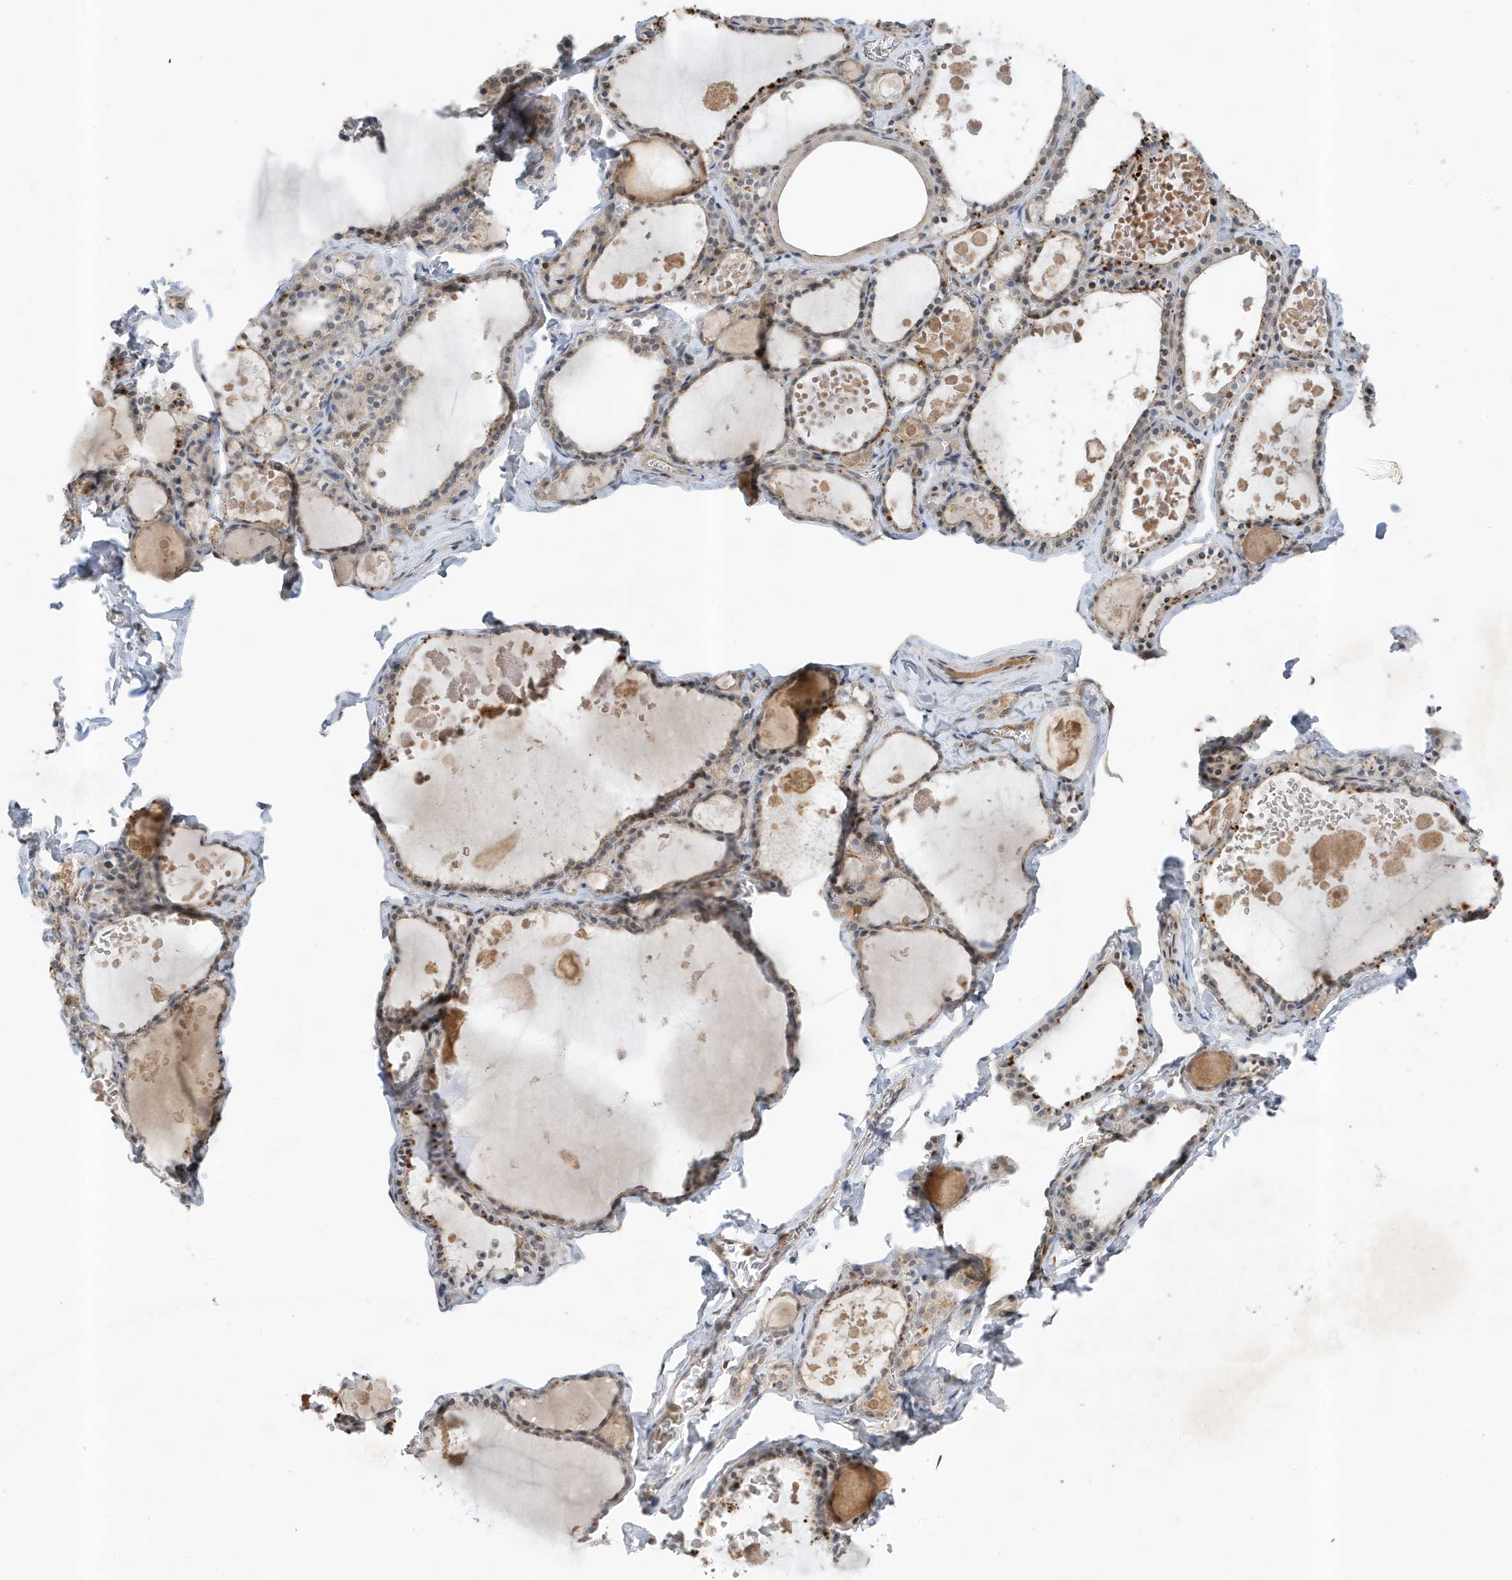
{"staining": {"intensity": "moderate", "quantity": "25%-75%", "location": "cytoplasmic/membranous"}, "tissue": "thyroid gland", "cell_type": "Glandular cells", "image_type": "normal", "snomed": [{"axis": "morphology", "description": "Normal tissue, NOS"}, {"axis": "topography", "description": "Thyroid gland"}], "caption": "Moderate cytoplasmic/membranous protein staining is identified in about 25%-75% of glandular cells in thyroid gland. (DAB IHC with brightfield microscopy, high magnification).", "gene": "MAST3", "patient": {"sex": "male", "age": 56}}